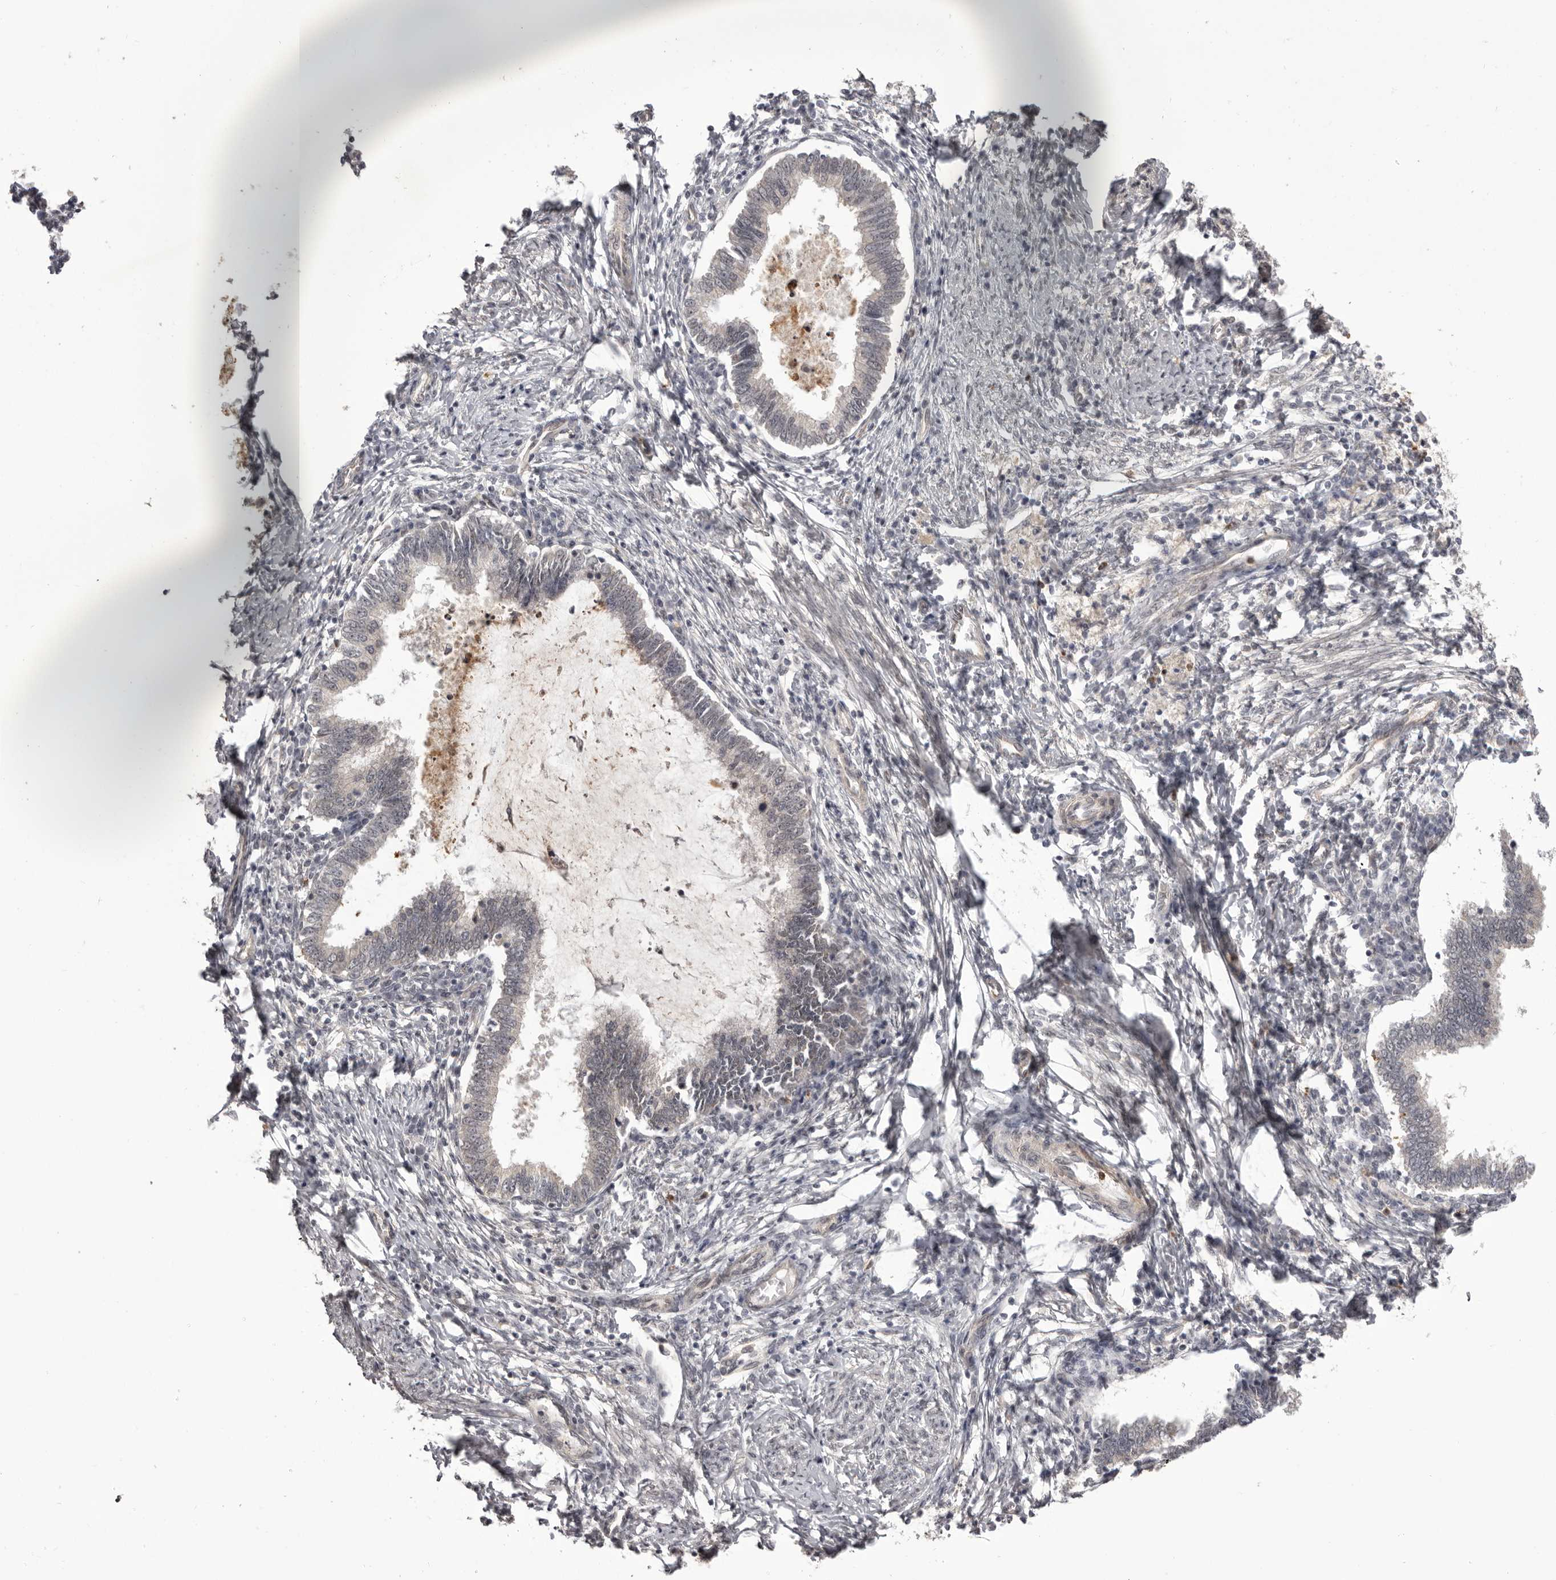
{"staining": {"intensity": "negative", "quantity": "none", "location": "none"}, "tissue": "cervical cancer", "cell_type": "Tumor cells", "image_type": "cancer", "snomed": [{"axis": "morphology", "description": "Adenocarcinoma, NOS"}, {"axis": "topography", "description": "Cervix"}], "caption": "Immunohistochemical staining of human cervical cancer demonstrates no significant staining in tumor cells.", "gene": "RNF2", "patient": {"sex": "female", "age": 36}}